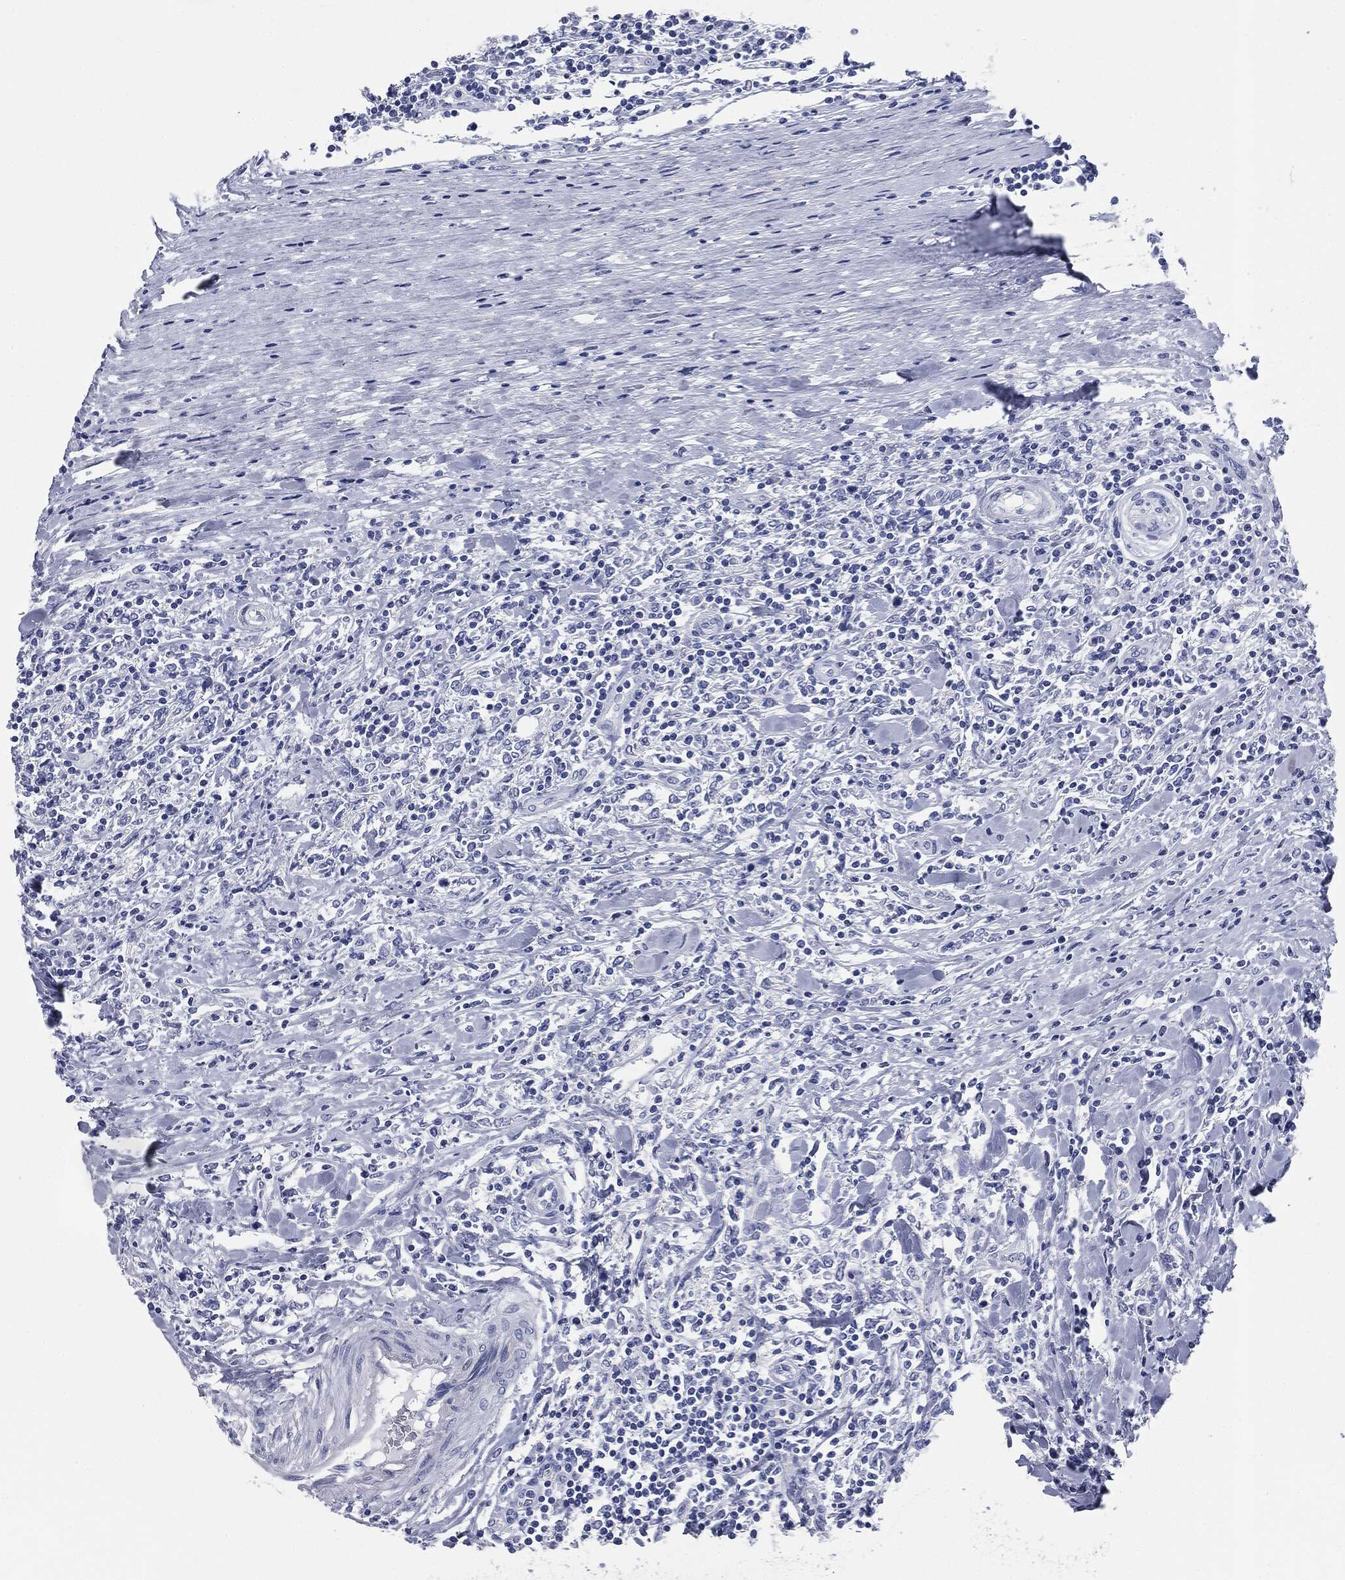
{"staining": {"intensity": "negative", "quantity": "none", "location": "none"}, "tissue": "lymphoma", "cell_type": "Tumor cells", "image_type": "cancer", "snomed": [{"axis": "morphology", "description": "Malignant lymphoma, non-Hodgkin's type, High grade"}, {"axis": "topography", "description": "Lymph node"}], "caption": "Immunohistochemical staining of human lymphoma exhibits no significant positivity in tumor cells. (DAB immunohistochemistry (IHC) with hematoxylin counter stain).", "gene": "ATP2A1", "patient": {"sex": "female", "age": 84}}